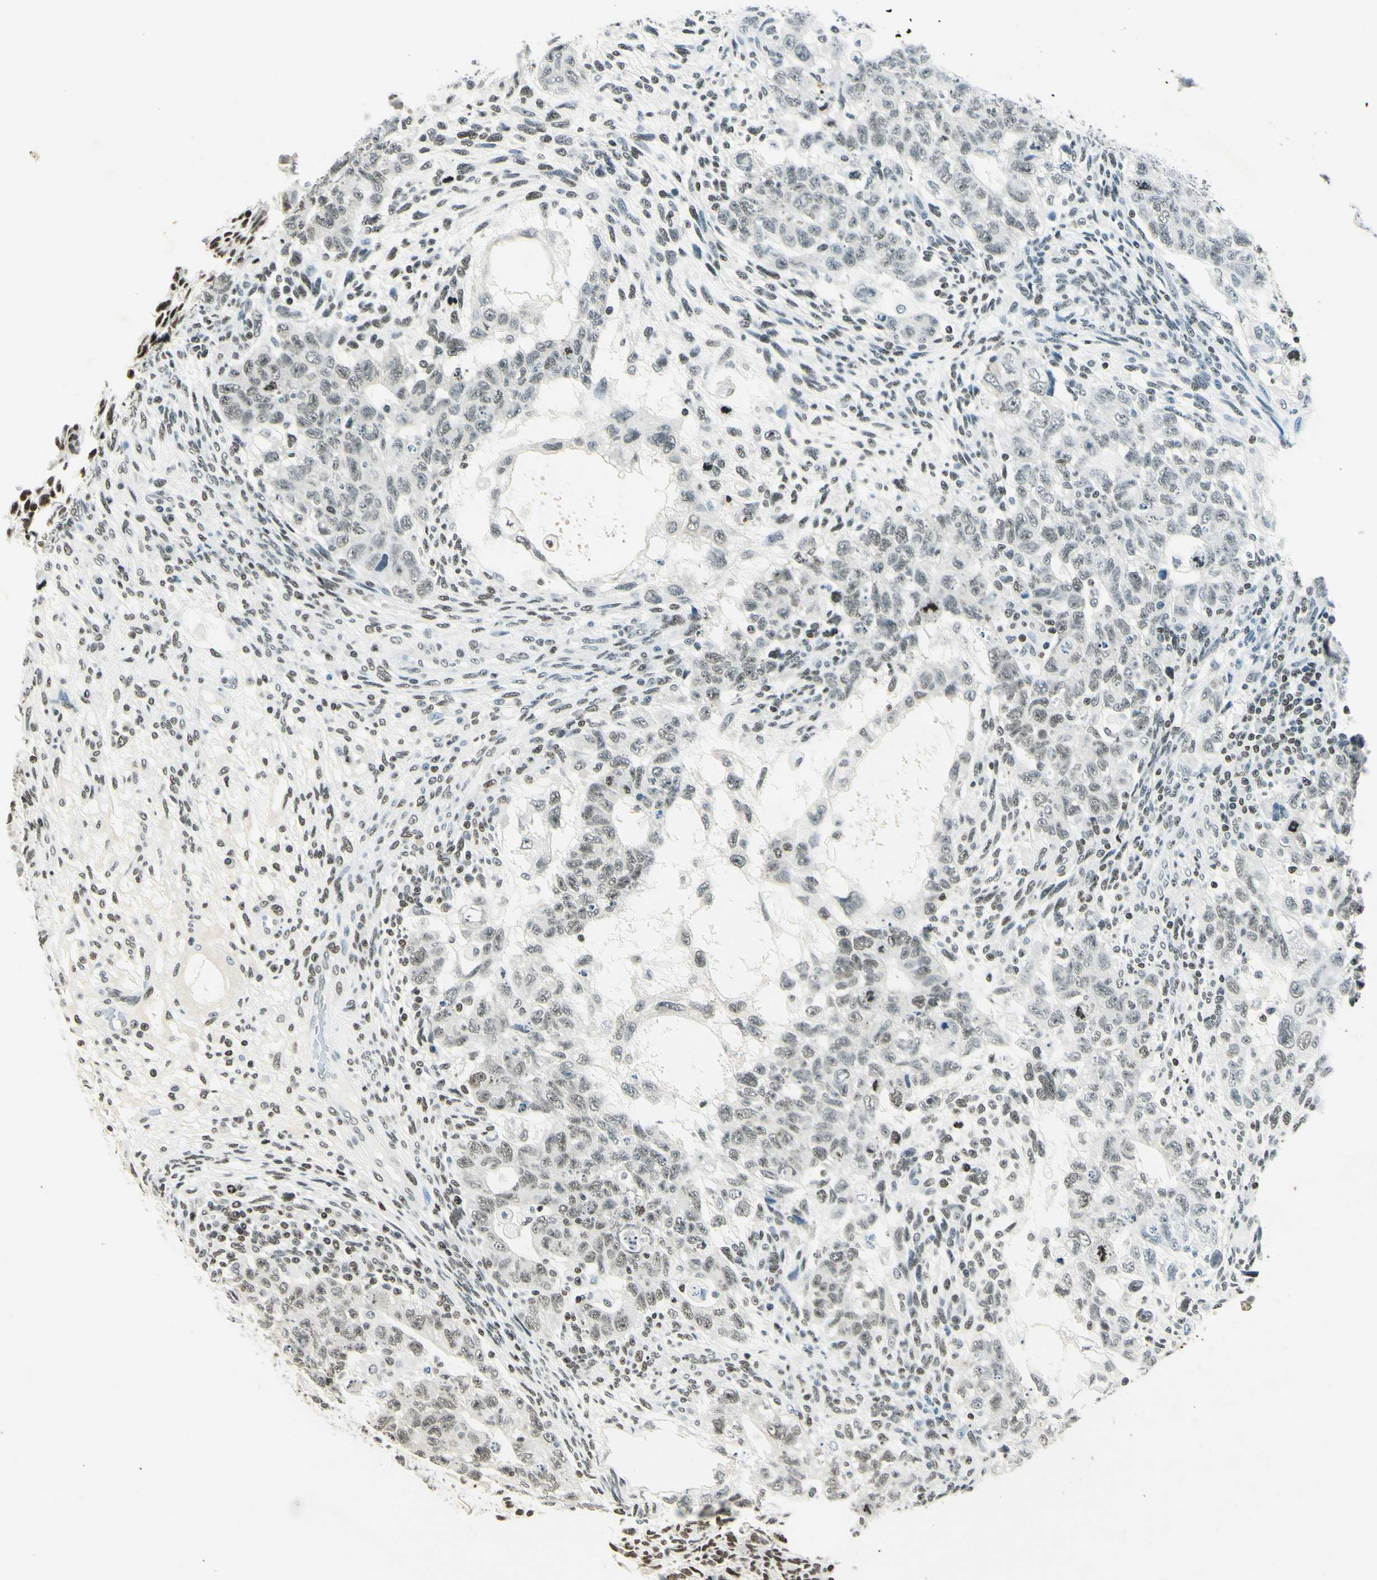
{"staining": {"intensity": "weak", "quantity": "25%-75%", "location": "nuclear"}, "tissue": "testis cancer", "cell_type": "Tumor cells", "image_type": "cancer", "snomed": [{"axis": "morphology", "description": "Normal tissue, NOS"}, {"axis": "morphology", "description": "Carcinoma, Embryonal, NOS"}, {"axis": "topography", "description": "Testis"}], "caption": "Embryonal carcinoma (testis) stained for a protein reveals weak nuclear positivity in tumor cells.", "gene": "MSH2", "patient": {"sex": "male", "age": 36}}